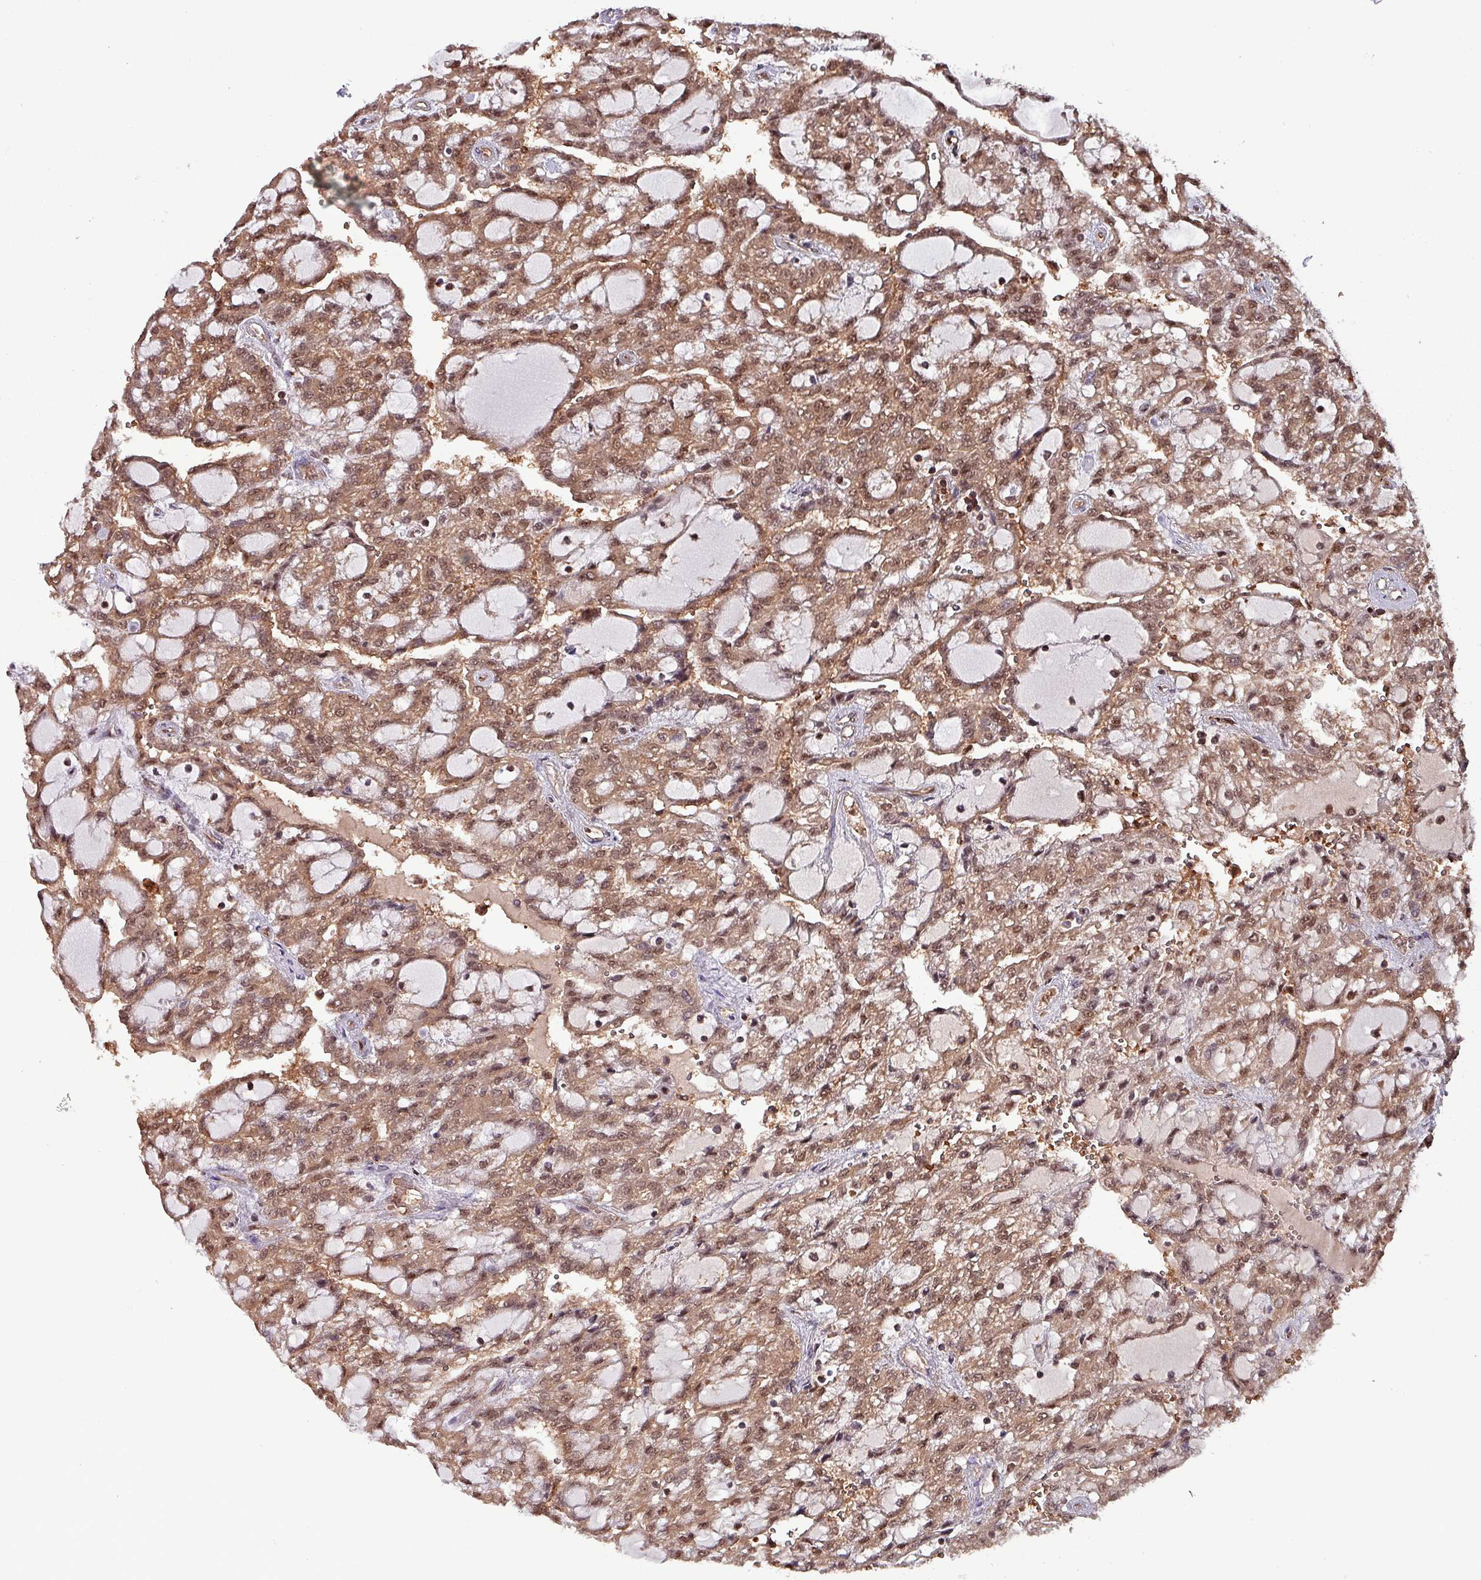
{"staining": {"intensity": "moderate", "quantity": ">75%", "location": "cytoplasmic/membranous,nuclear"}, "tissue": "renal cancer", "cell_type": "Tumor cells", "image_type": "cancer", "snomed": [{"axis": "morphology", "description": "Adenocarcinoma, NOS"}, {"axis": "topography", "description": "Kidney"}], "caption": "Renal cancer (adenocarcinoma) stained for a protein (brown) shows moderate cytoplasmic/membranous and nuclear positive expression in approximately >75% of tumor cells.", "gene": "PSMB8", "patient": {"sex": "male", "age": 63}}